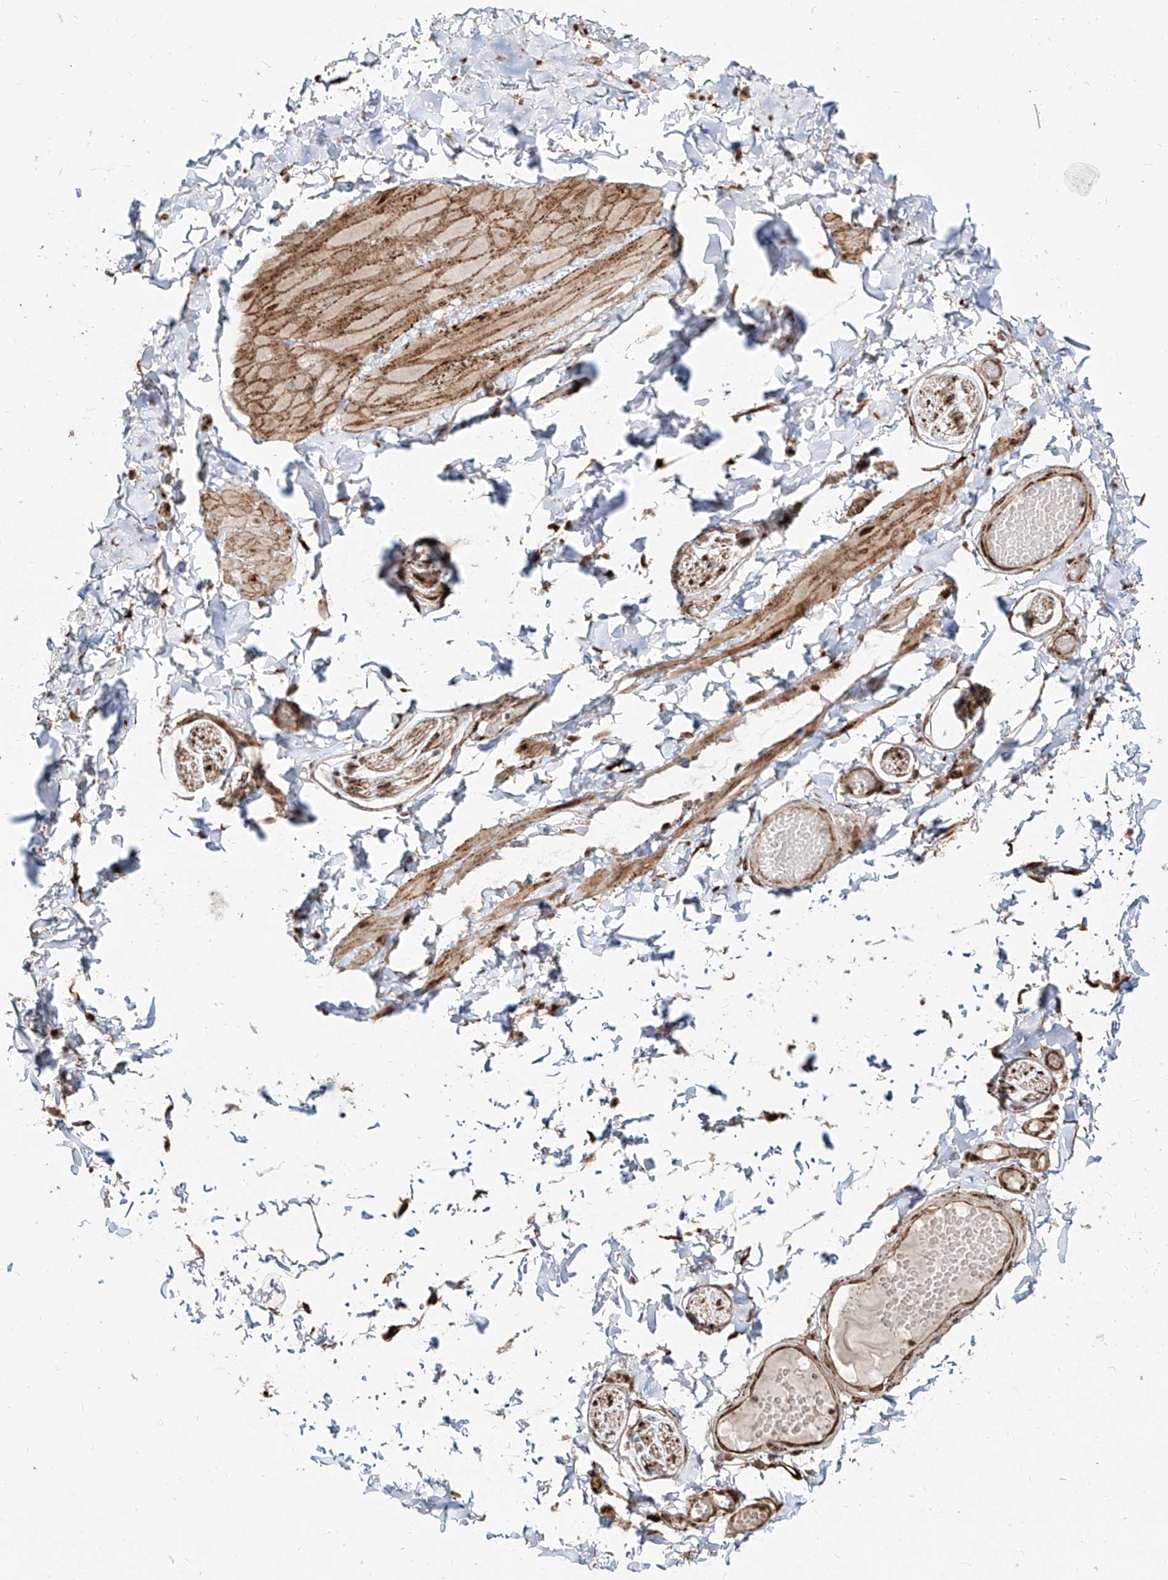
{"staining": {"intensity": "strong", "quantity": ">75%", "location": "cytoplasmic/membranous,nuclear"}, "tissue": "adipose tissue", "cell_type": "Adipocytes", "image_type": "normal", "snomed": [{"axis": "morphology", "description": "Normal tissue, NOS"}, {"axis": "topography", "description": "Adipose tissue"}, {"axis": "topography", "description": "Vascular tissue"}, {"axis": "topography", "description": "Peripheral nerve tissue"}], "caption": "This is an image of IHC staining of benign adipose tissue, which shows strong staining in the cytoplasmic/membranous,nuclear of adipocytes.", "gene": "ZNF710", "patient": {"sex": "male", "age": 25}}